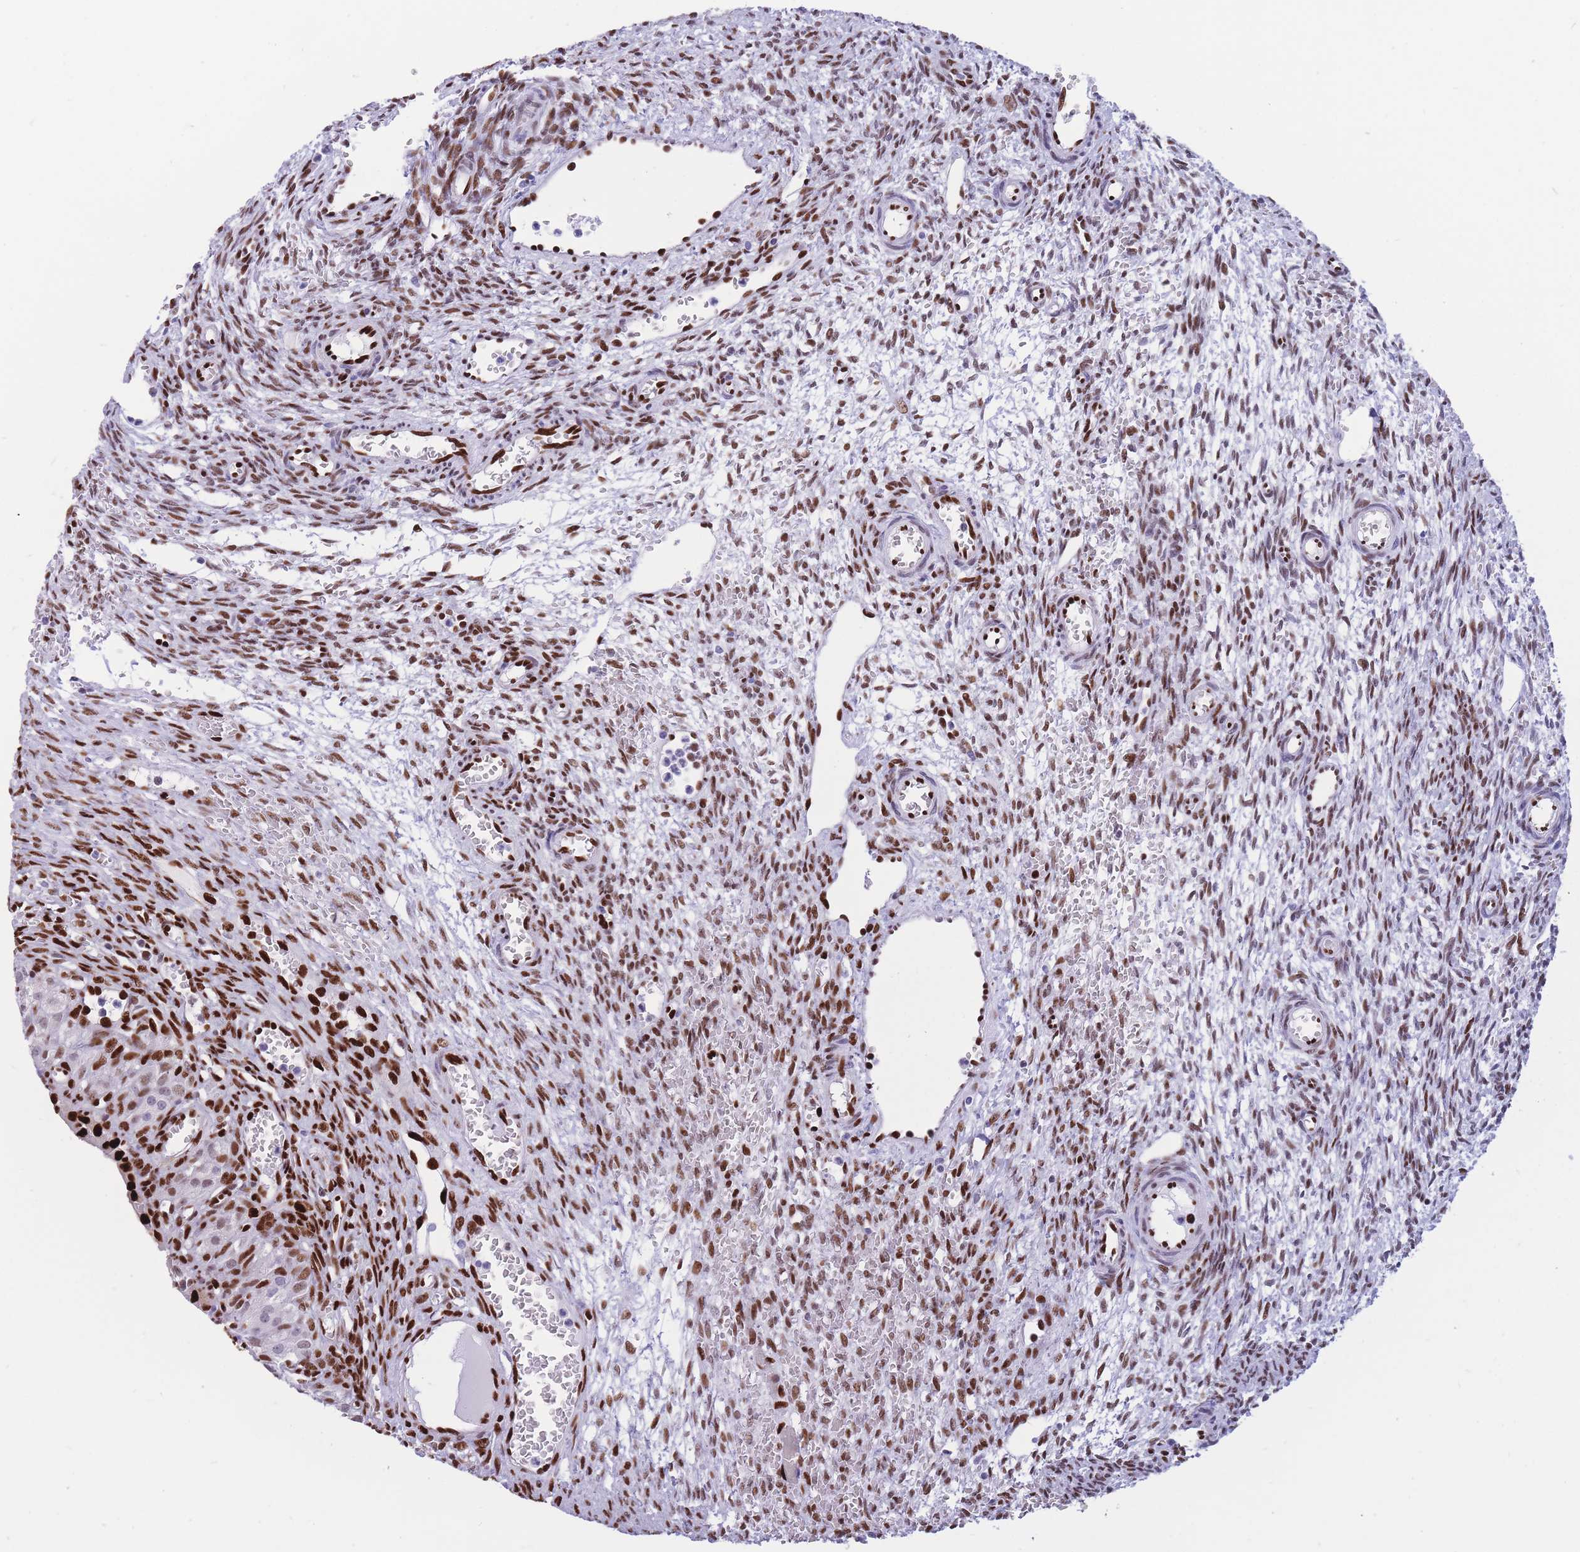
{"staining": {"intensity": "moderate", "quantity": ">75%", "location": "nuclear"}, "tissue": "ovary", "cell_type": "Ovarian stroma cells", "image_type": "normal", "snomed": [{"axis": "morphology", "description": "Normal tissue, NOS"}, {"axis": "topography", "description": "Ovary"}], "caption": "Brown immunohistochemical staining in normal ovary reveals moderate nuclear staining in about >75% of ovarian stroma cells.", "gene": "NASP", "patient": {"sex": "female", "age": 39}}